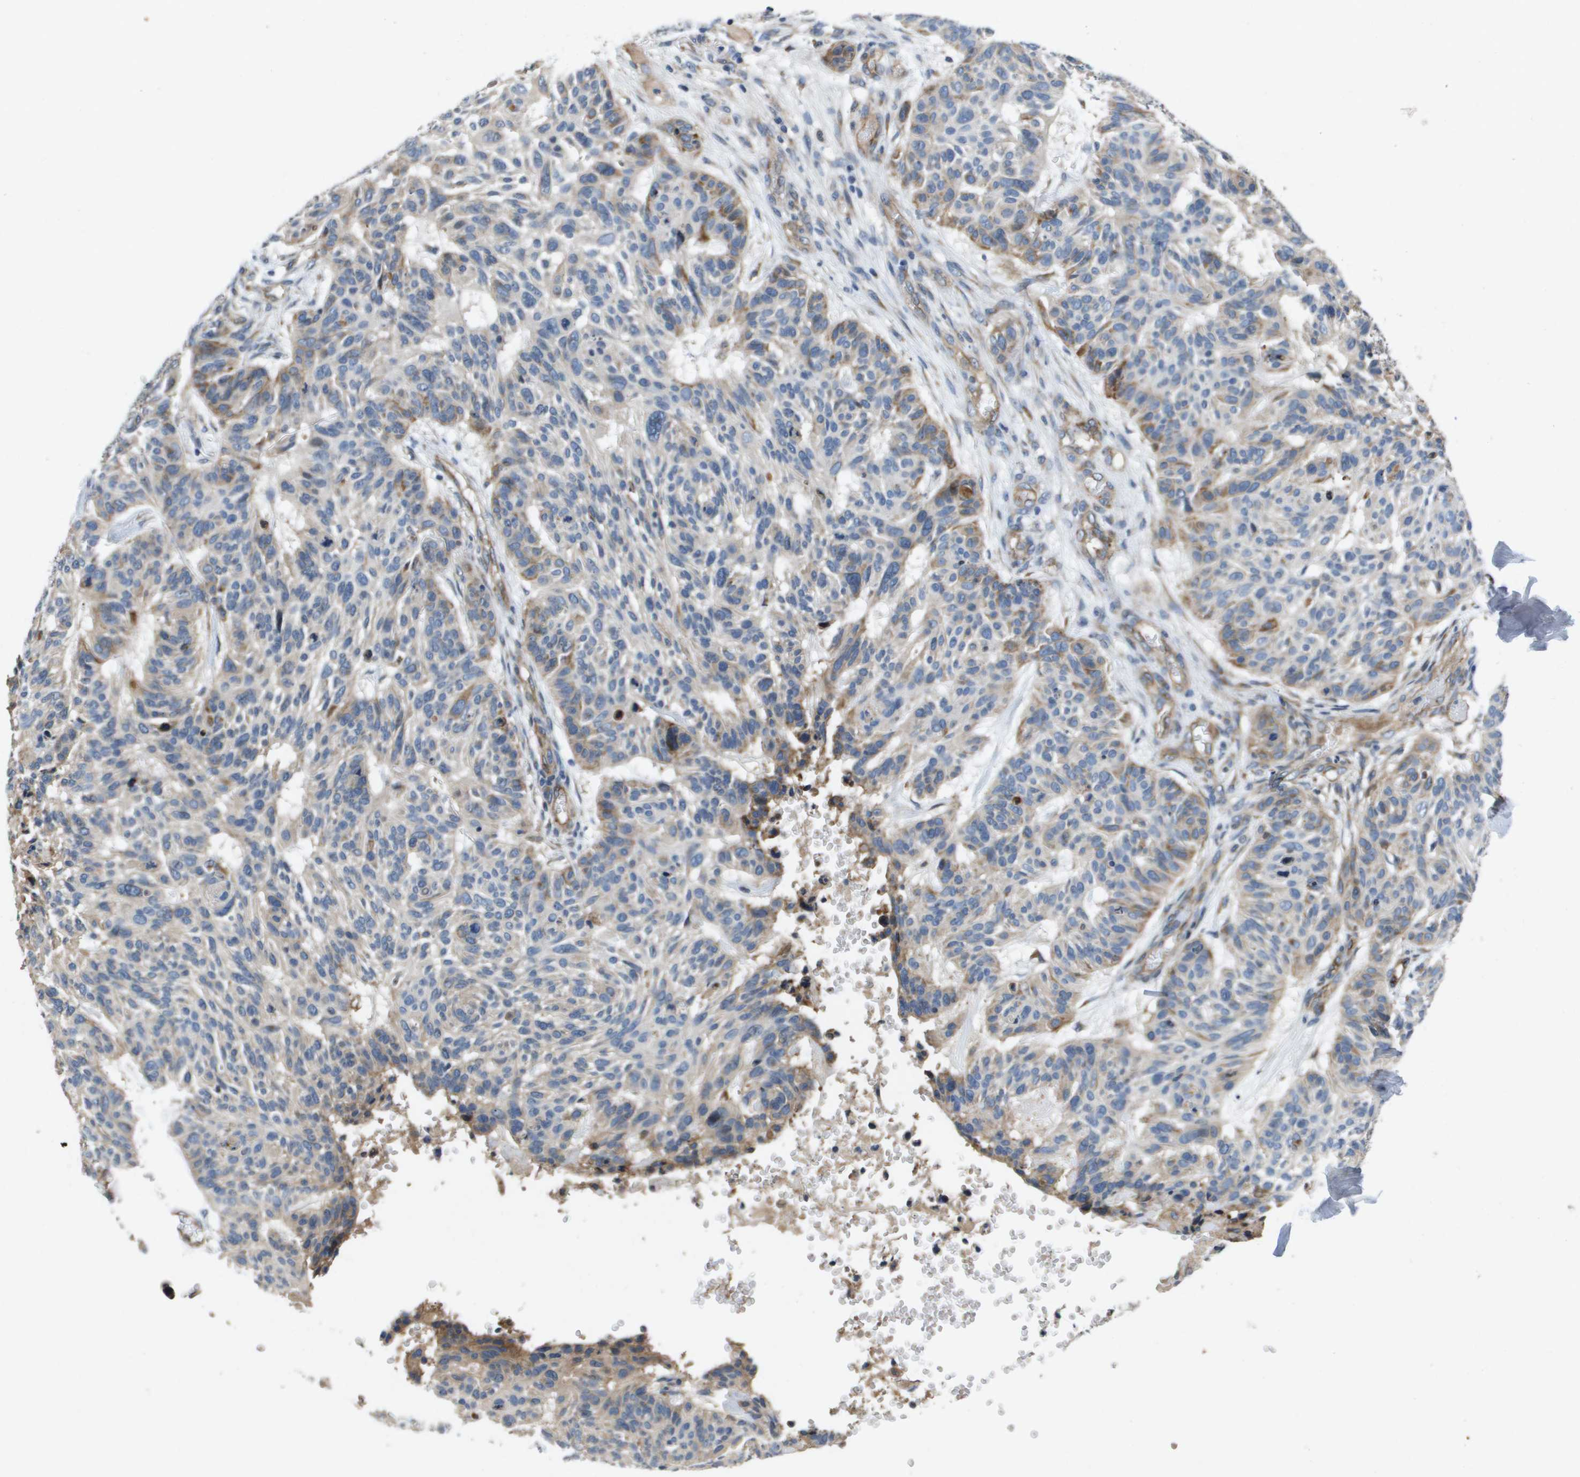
{"staining": {"intensity": "moderate", "quantity": "<25%", "location": "cytoplasmic/membranous"}, "tissue": "skin cancer", "cell_type": "Tumor cells", "image_type": "cancer", "snomed": [{"axis": "morphology", "description": "Basal cell carcinoma"}, {"axis": "topography", "description": "Skin"}], "caption": "Brown immunohistochemical staining in skin cancer exhibits moderate cytoplasmic/membranous expression in about <25% of tumor cells.", "gene": "ENTPD2", "patient": {"sex": "male", "age": 85}}